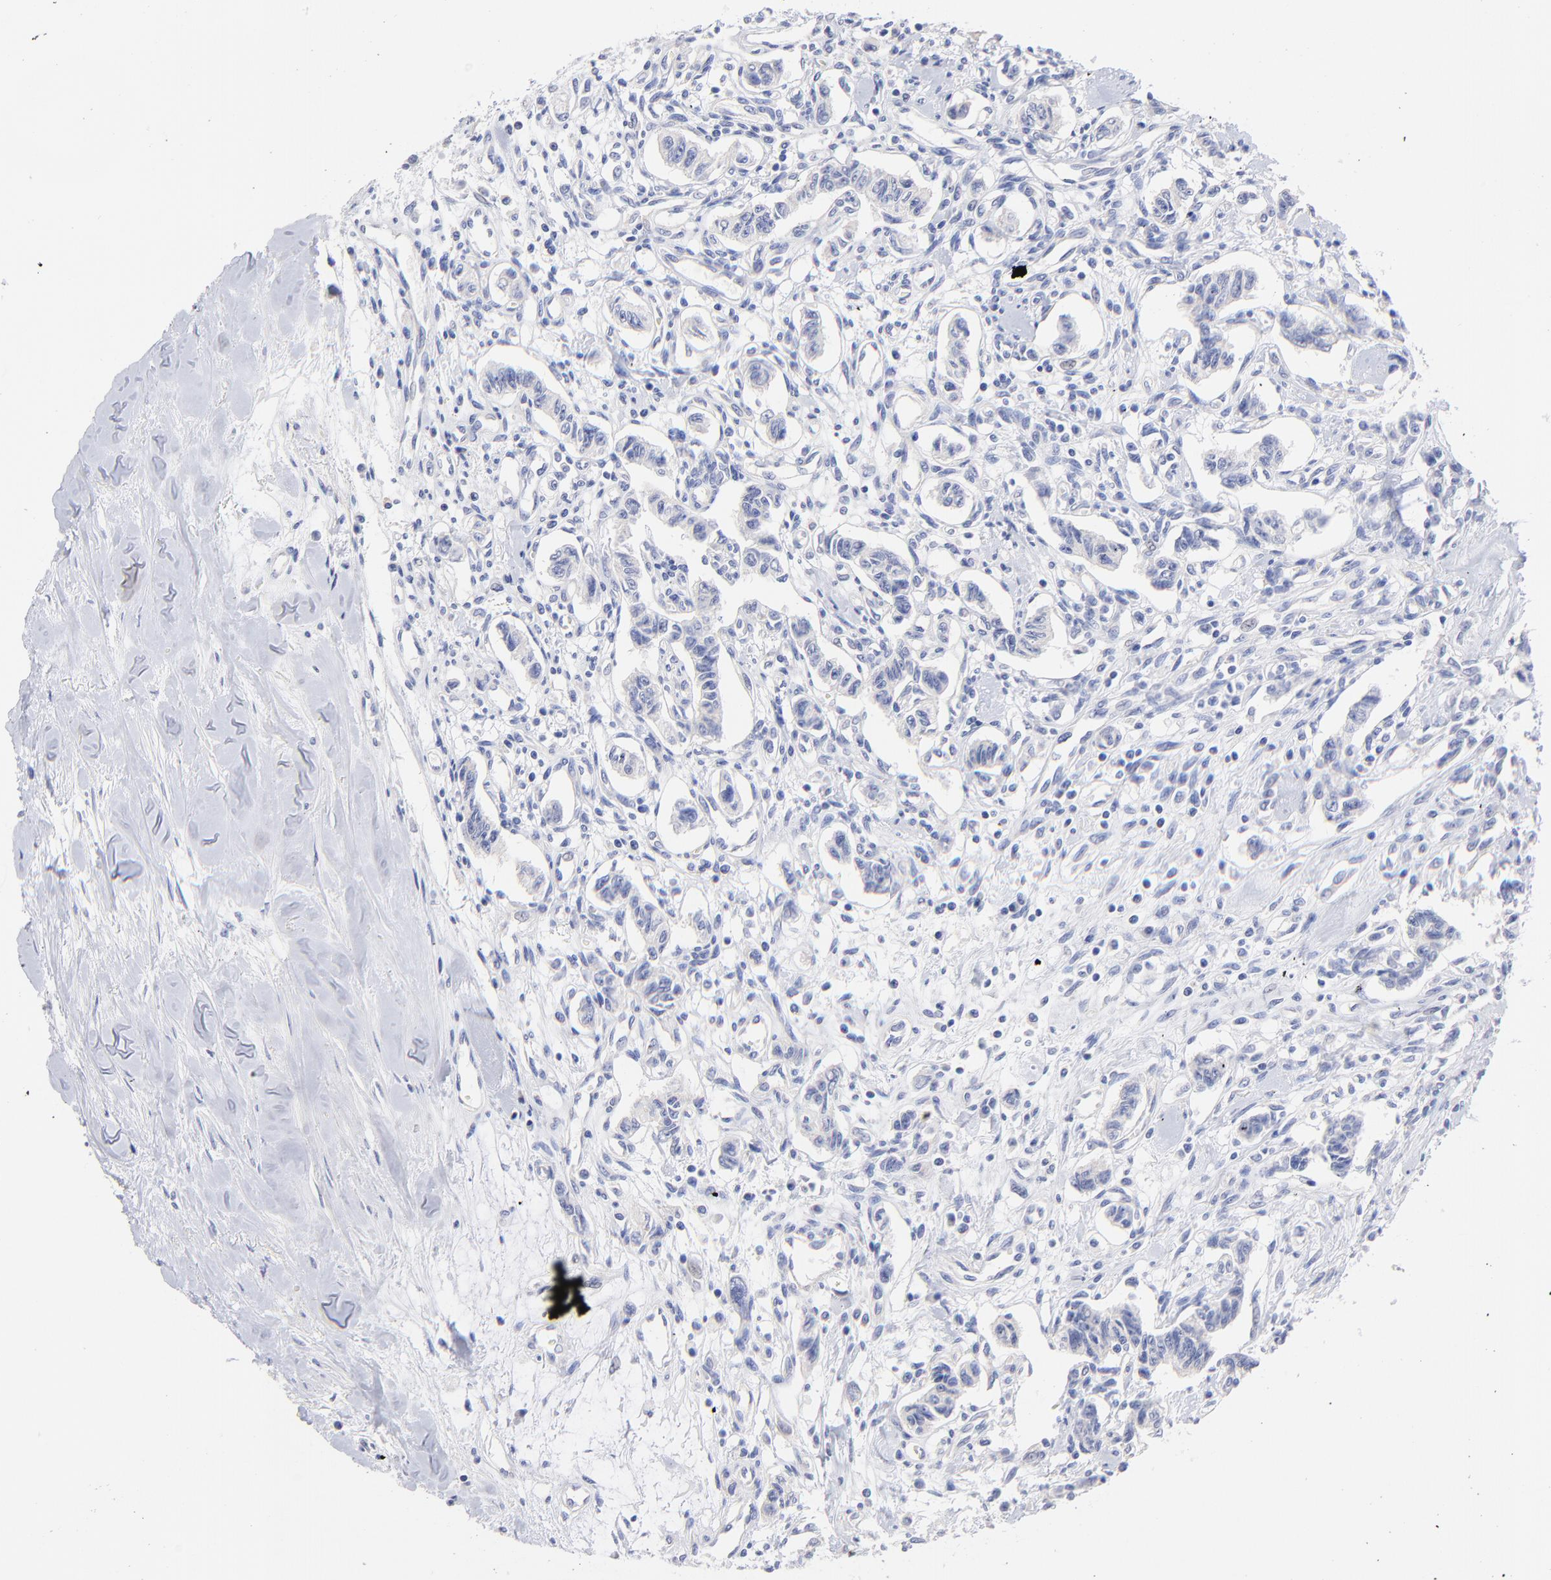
{"staining": {"intensity": "negative", "quantity": "none", "location": "none"}, "tissue": "renal cancer", "cell_type": "Tumor cells", "image_type": "cancer", "snomed": [{"axis": "morphology", "description": "Carcinoid, malignant, NOS"}, {"axis": "topography", "description": "Kidney"}], "caption": "This is an immunohistochemistry (IHC) image of human malignant carcinoid (renal). There is no expression in tumor cells.", "gene": "CFAP57", "patient": {"sex": "female", "age": 41}}